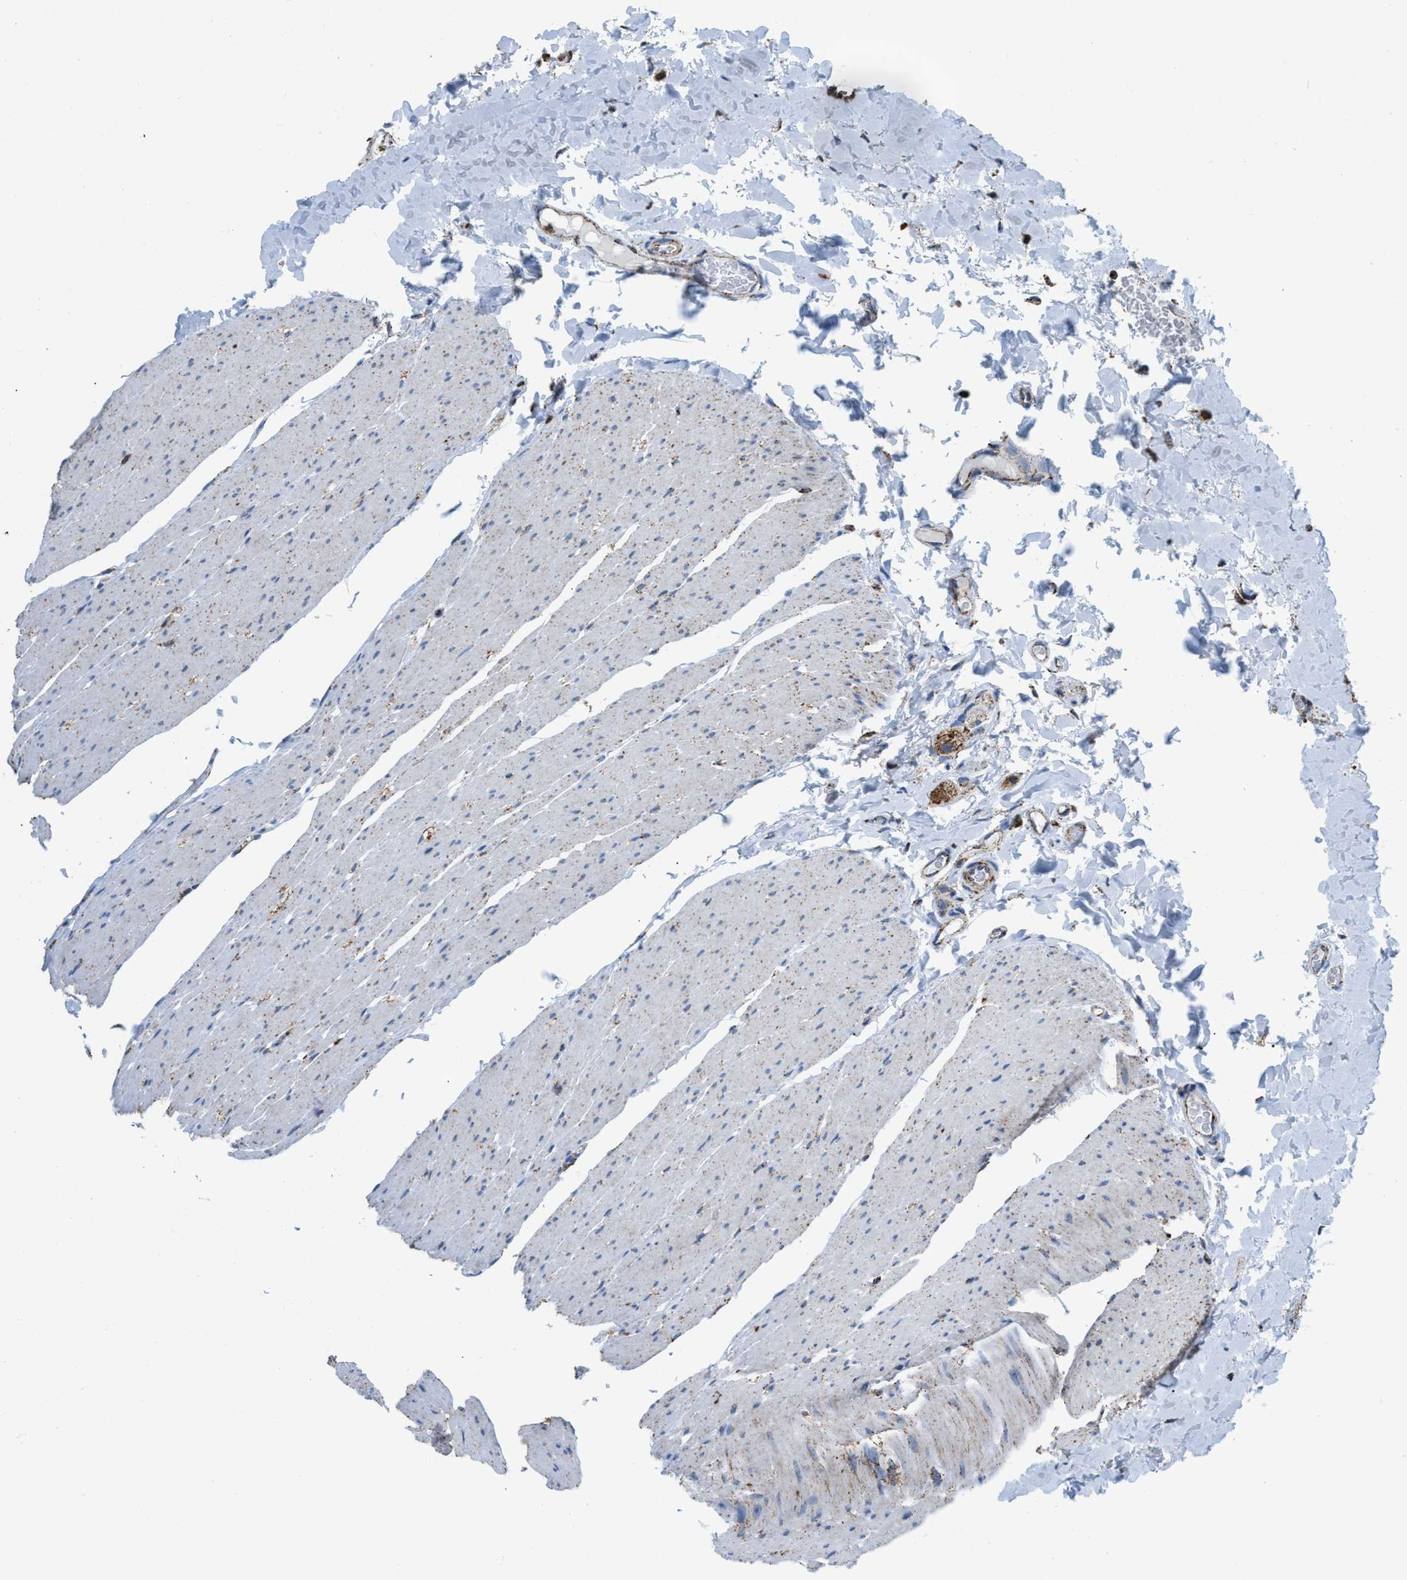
{"staining": {"intensity": "moderate", "quantity": ">75%", "location": "cytoplasmic/membranous"}, "tissue": "colon", "cell_type": "Endothelial cells", "image_type": "normal", "snomed": [{"axis": "morphology", "description": "Normal tissue, NOS"}, {"axis": "topography", "description": "Colon"}], "caption": "This micrograph demonstrates benign colon stained with immunohistochemistry (IHC) to label a protein in brown. The cytoplasmic/membranous of endothelial cells show moderate positivity for the protein. Nuclei are counter-stained blue.", "gene": "ECHS1", "patient": {"sex": "female", "age": 56}}